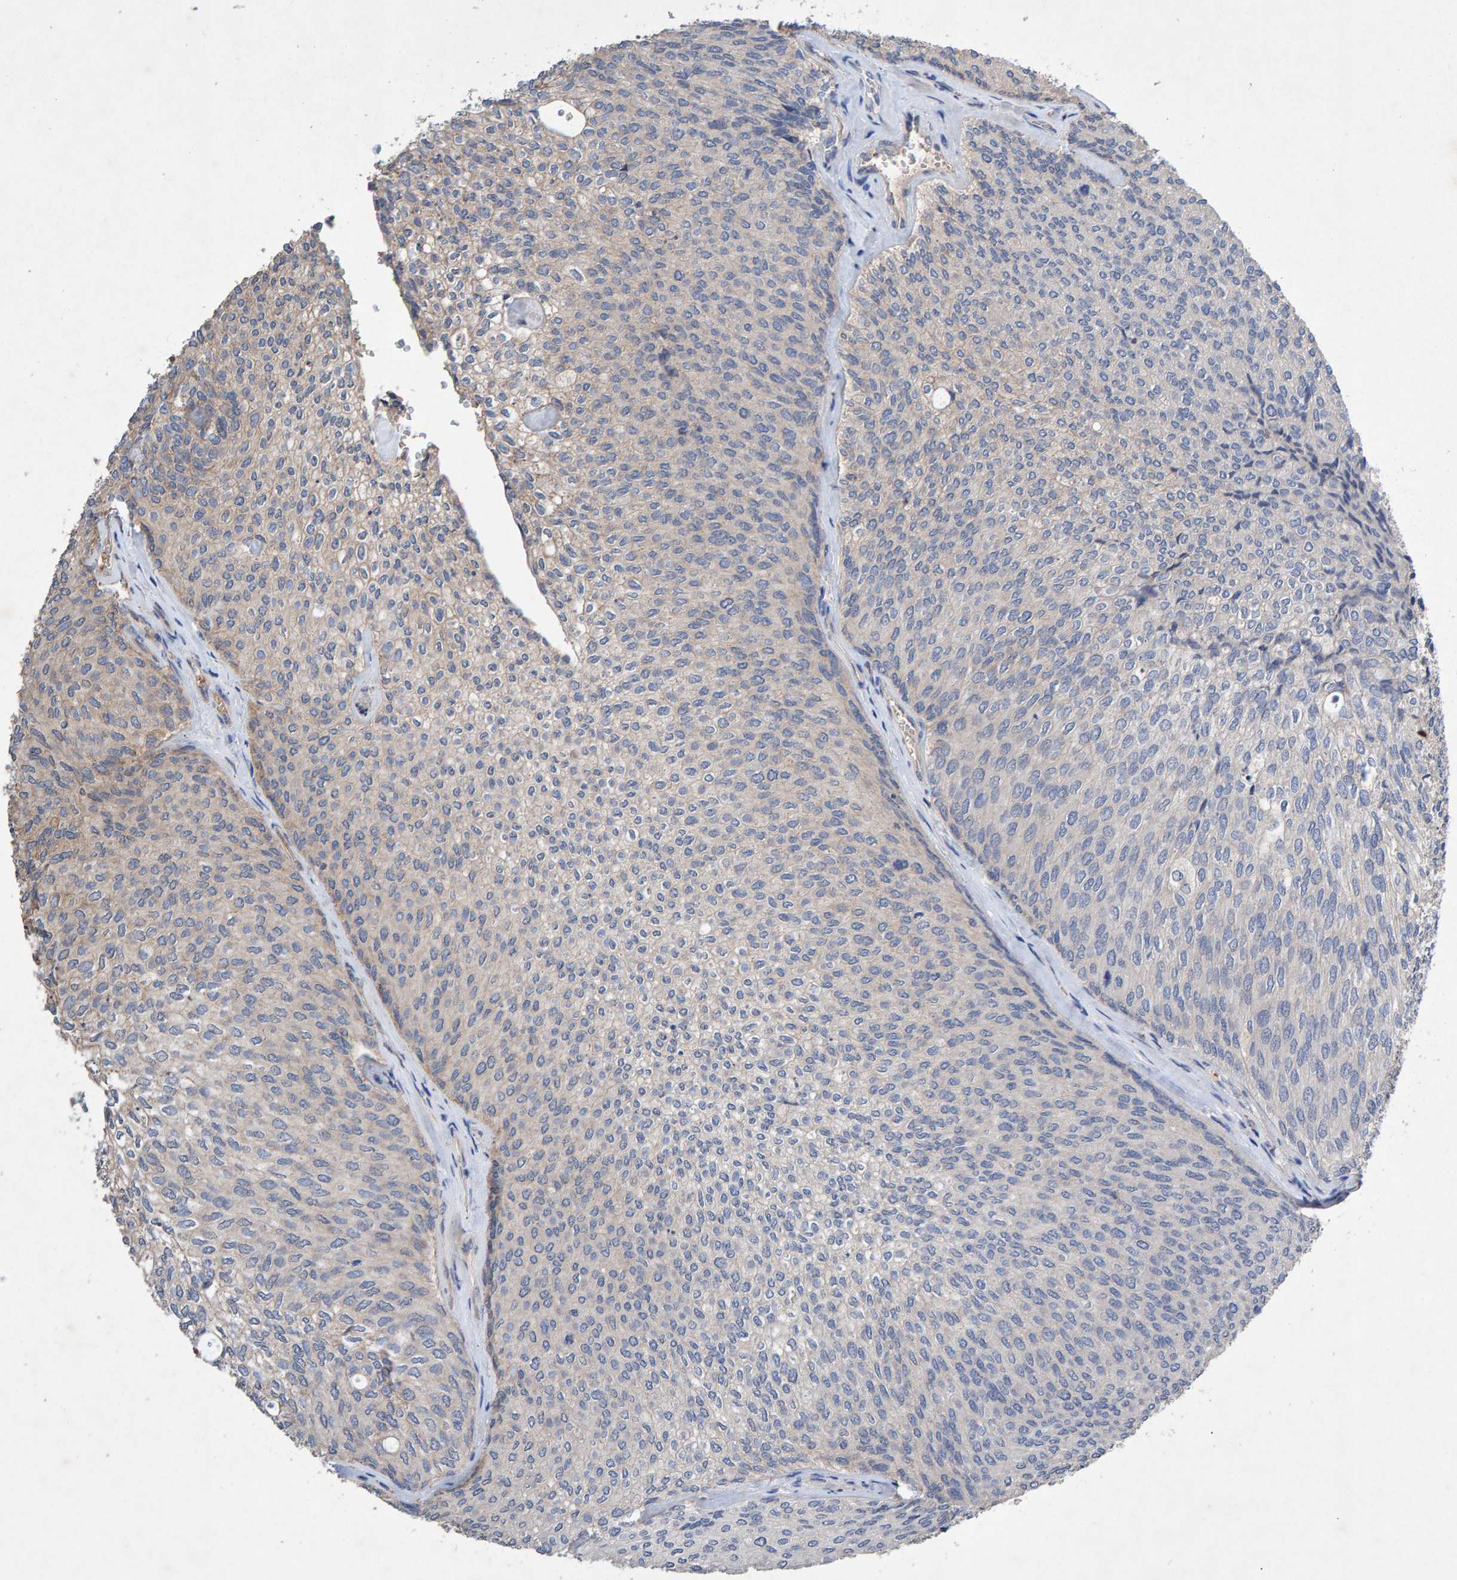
{"staining": {"intensity": "negative", "quantity": "none", "location": "none"}, "tissue": "urothelial cancer", "cell_type": "Tumor cells", "image_type": "cancer", "snomed": [{"axis": "morphology", "description": "Urothelial carcinoma, Low grade"}, {"axis": "topography", "description": "Urinary bladder"}], "caption": "High power microscopy histopathology image of an IHC photomicrograph of urothelial cancer, revealing no significant positivity in tumor cells. (Brightfield microscopy of DAB IHC at high magnification).", "gene": "EFR3A", "patient": {"sex": "female", "age": 79}}